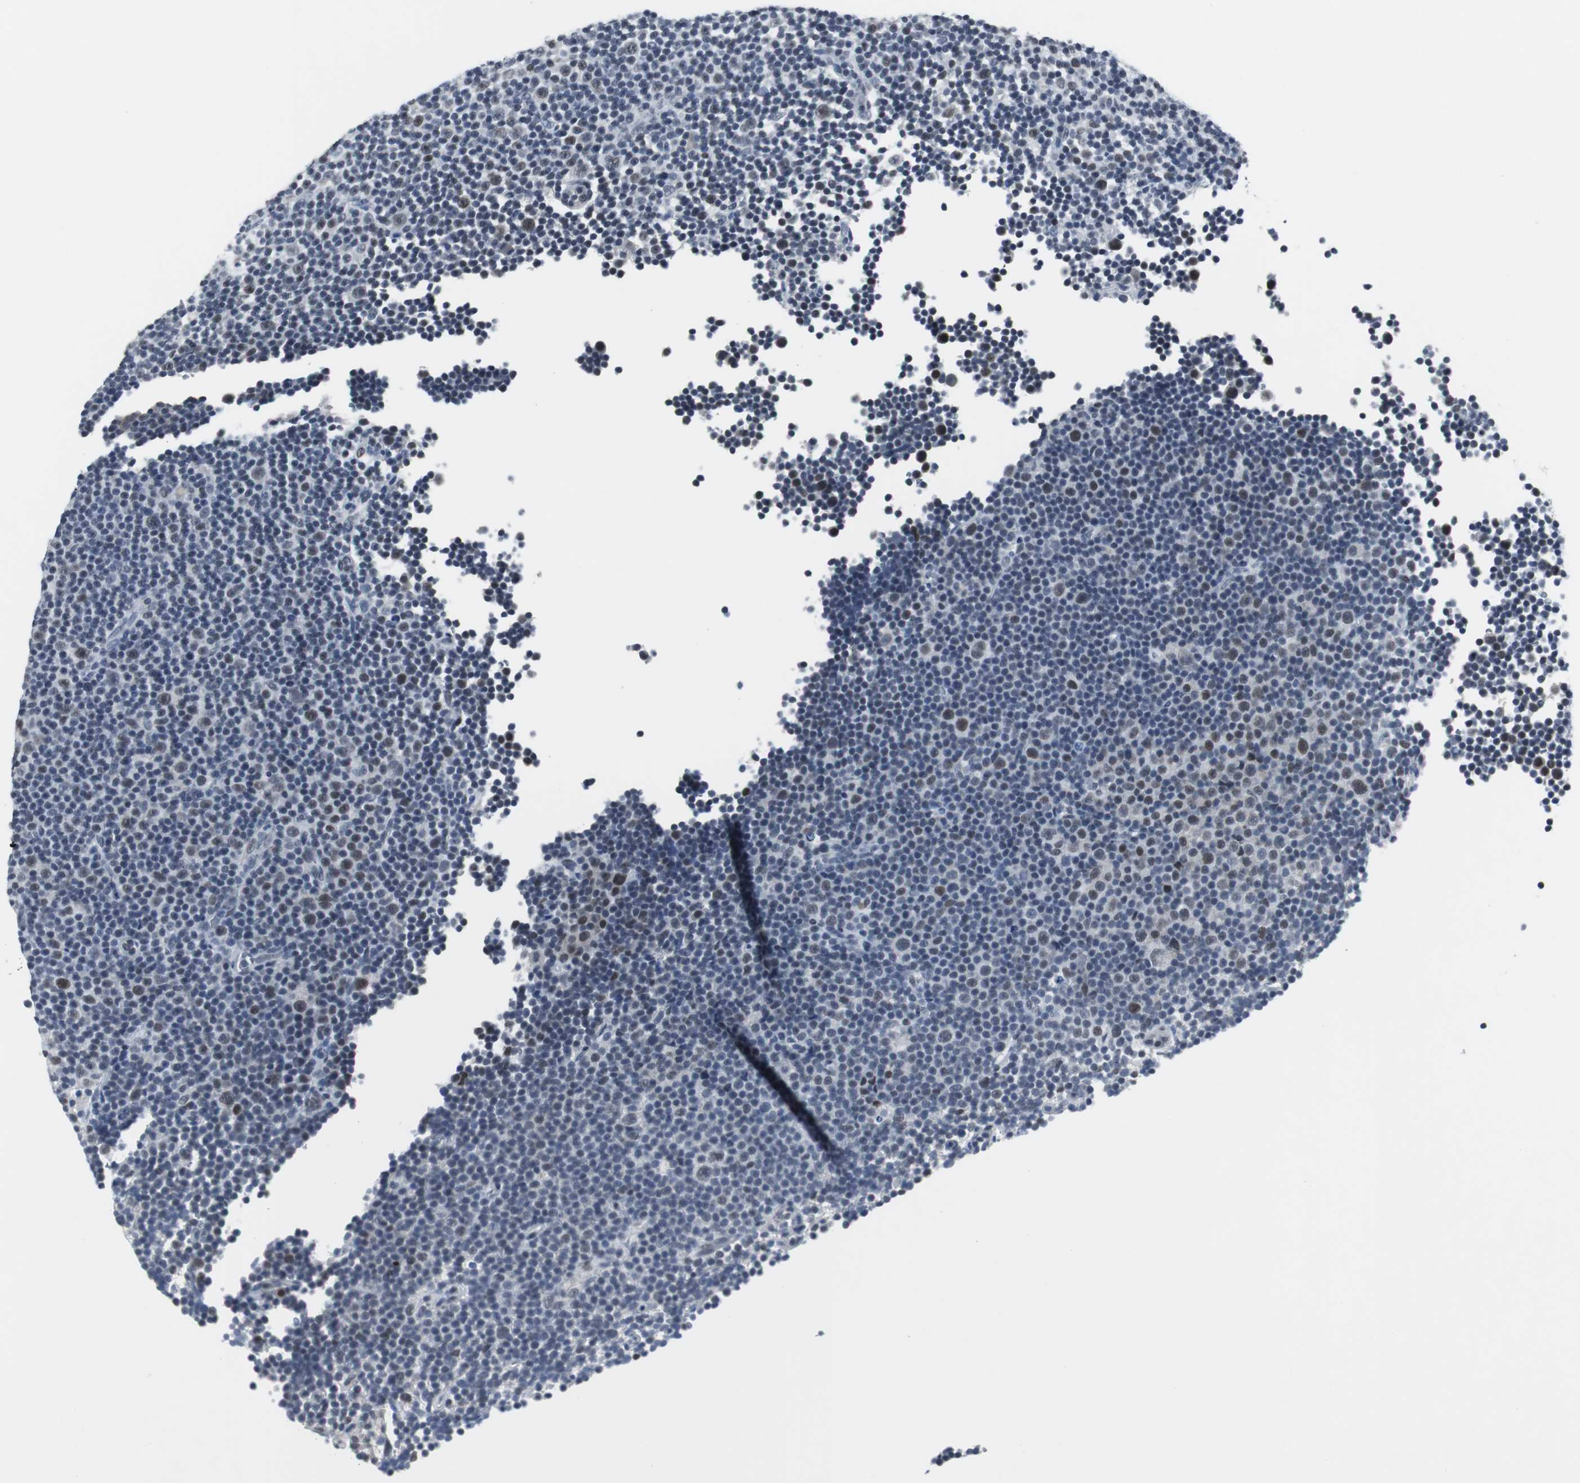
{"staining": {"intensity": "moderate", "quantity": "<25%", "location": "nuclear"}, "tissue": "lymphoma", "cell_type": "Tumor cells", "image_type": "cancer", "snomed": [{"axis": "morphology", "description": "Malignant lymphoma, non-Hodgkin's type, Low grade"}, {"axis": "topography", "description": "Lymph node"}], "caption": "This is a photomicrograph of IHC staining of low-grade malignant lymphoma, non-Hodgkin's type, which shows moderate staining in the nuclear of tumor cells.", "gene": "ELK1", "patient": {"sex": "female", "age": 67}}